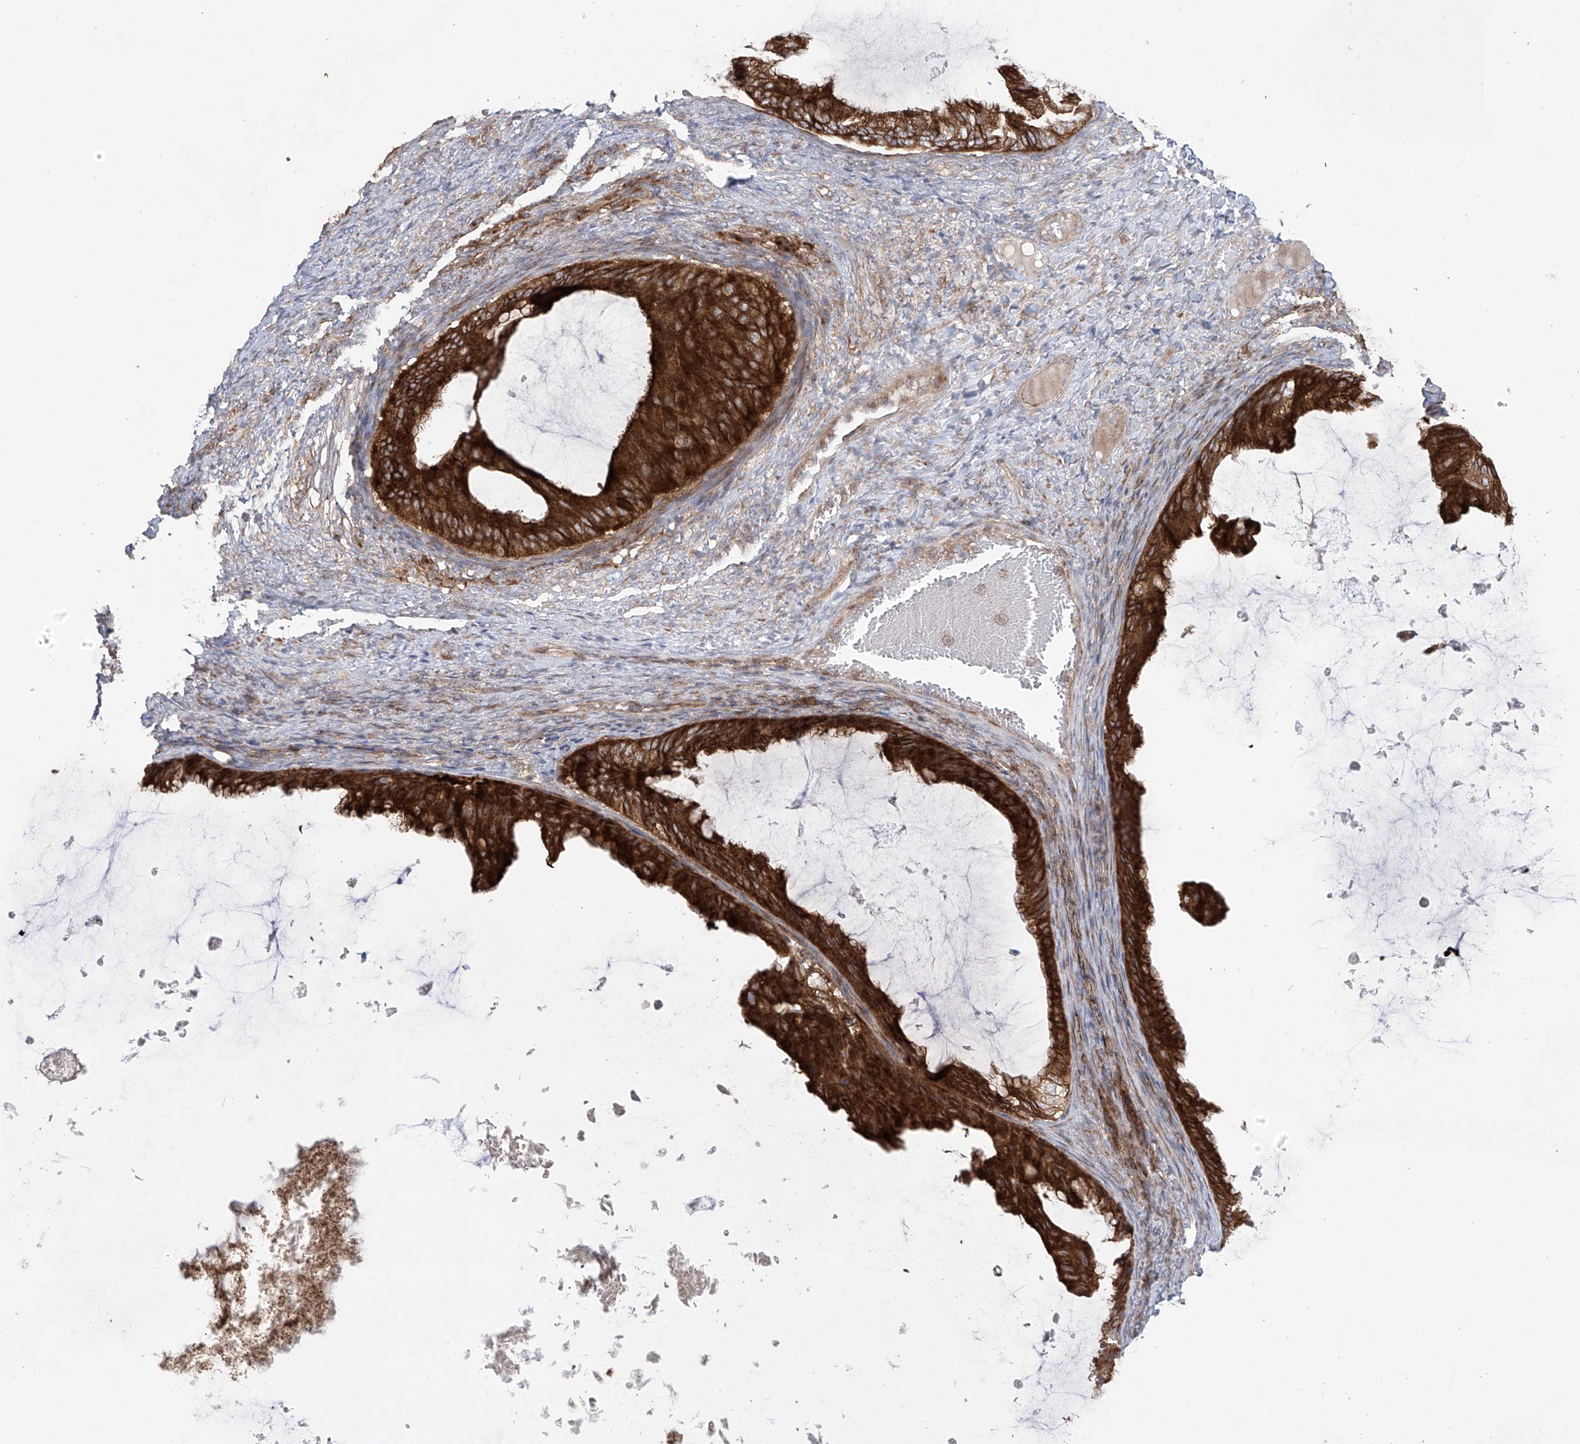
{"staining": {"intensity": "strong", "quantity": ">75%", "location": "cytoplasmic/membranous"}, "tissue": "ovarian cancer", "cell_type": "Tumor cells", "image_type": "cancer", "snomed": [{"axis": "morphology", "description": "Cystadenocarcinoma, mucinous, NOS"}, {"axis": "topography", "description": "Ovary"}], "caption": "Tumor cells exhibit high levels of strong cytoplasmic/membranous expression in about >75% of cells in human ovarian cancer (mucinous cystadenocarcinoma). Using DAB (brown) and hematoxylin (blue) stains, captured at high magnification using brightfield microscopy.", "gene": "KLC4", "patient": {"sex": "female", "age": 61}}